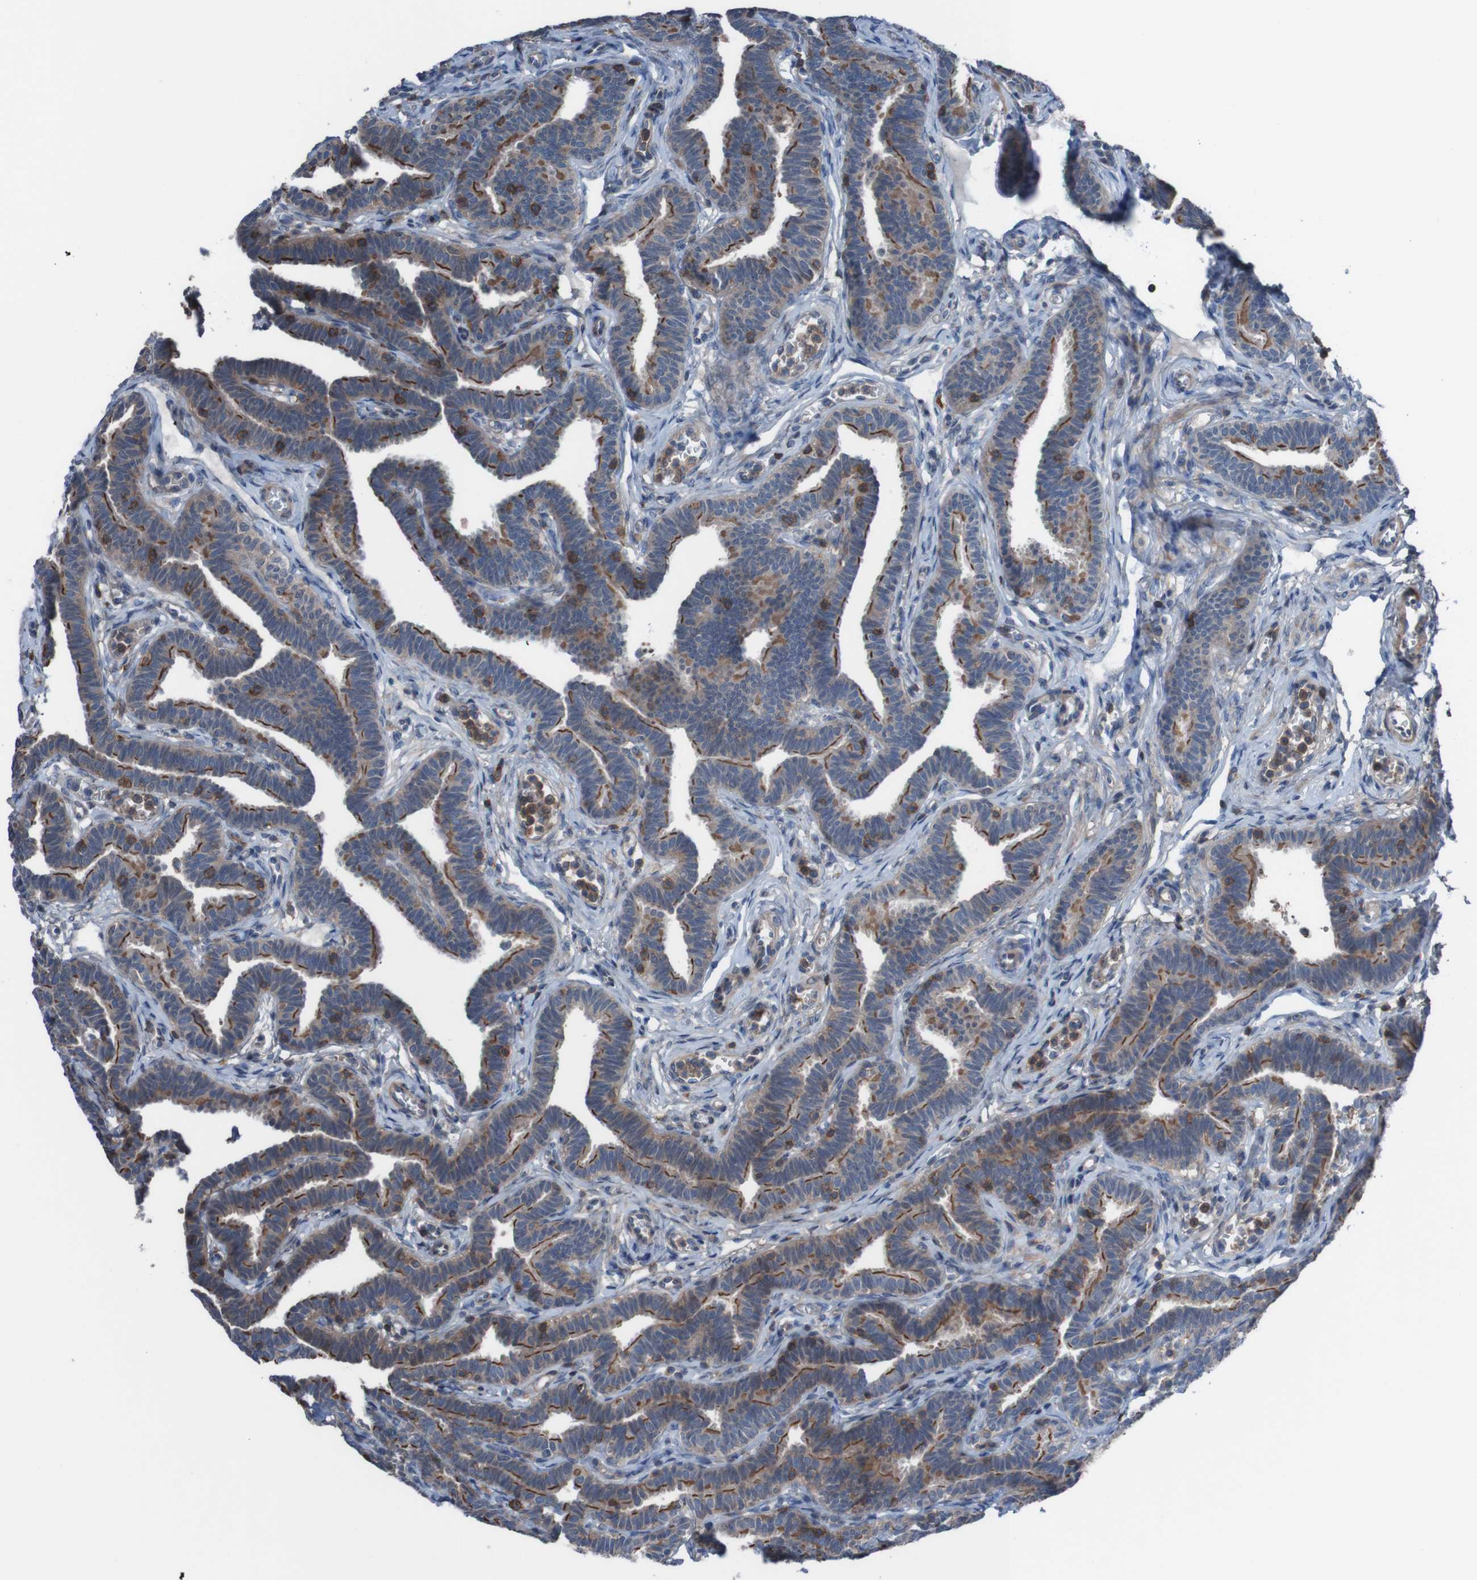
{"staining": {"intensity": "strong", "quantity": ">75%", "location": "cytoplasmic/membranous,nuclear"}, "tissue": "fallopian tube", "cell_type": "Glandular cells", "image_type": "normal", "snomed": [{"axis": "morphology", "description": "Normal tissue, NOS"}, {"axis": "topography", "description": "Fallopian tube"}, {"axis": "topography", "description": "Ovary"}], "caption": "Protein expression analysis of unremarkable human fallopian tube reveals strong cytoplasmic/membranous,nuclear staining in approximately >75% of glandular cells. (brown staining indicates protein expression, while blue staining denotes nuclei).", "gene": "PDGFB", "patient": {"sex": "female", "age": 23}}